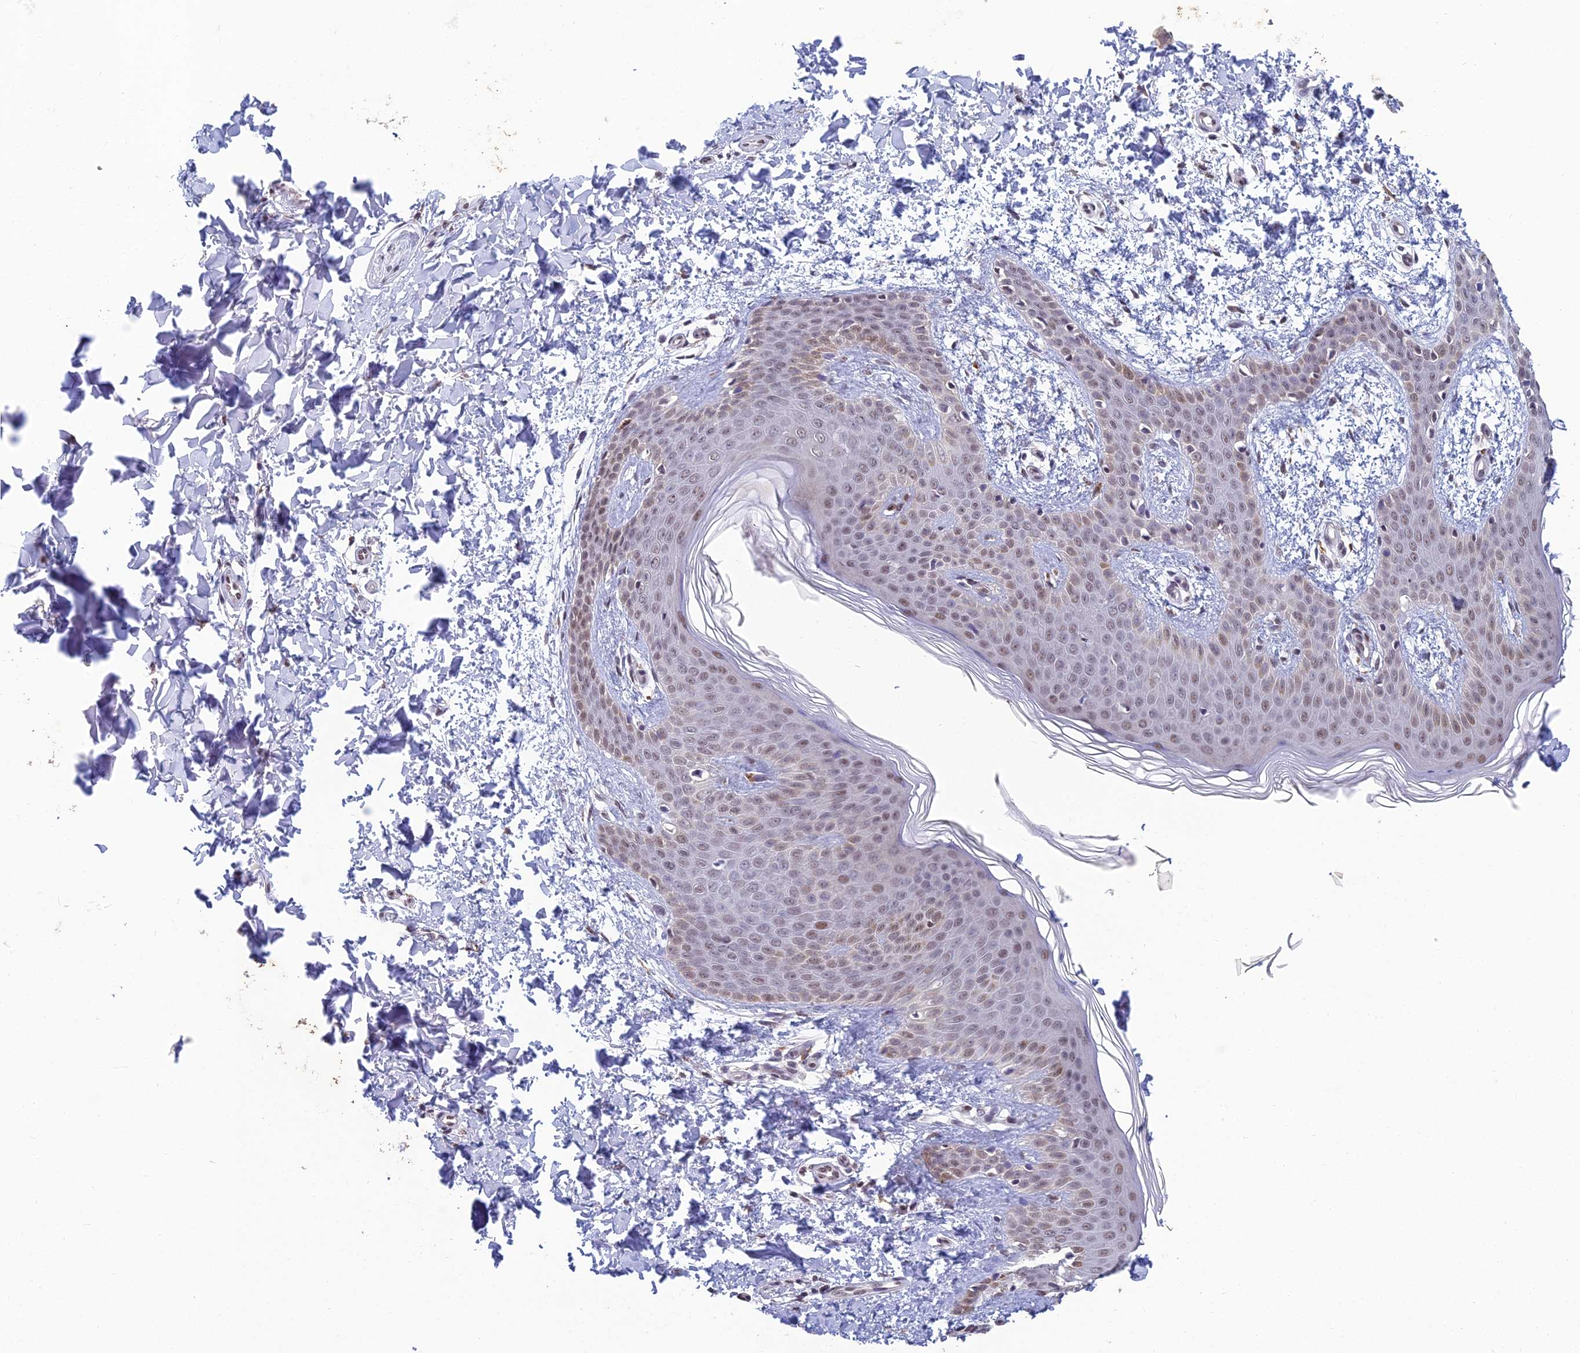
{"staining": {"intensity": "moderate", "quantity": "25%-75%", "location": "cytoplasmic/membranous"}, "tissue": "skin", "cell_type": "Fibroblasts", "image_type": "normal", "snomed": [{"axis": "morphology", "description": "Normal tissue, NOS"}, {"axis": "topography", "description": "Skin"}], "caption": "Immunohistochemical staining of unremarkable human skin shows moderate cytoplasmic/membranous protein staining in about 25%-75% of fibroblasts.", "gene": "ABHD17A", "patient": {"sex": "male", "age": 36}}